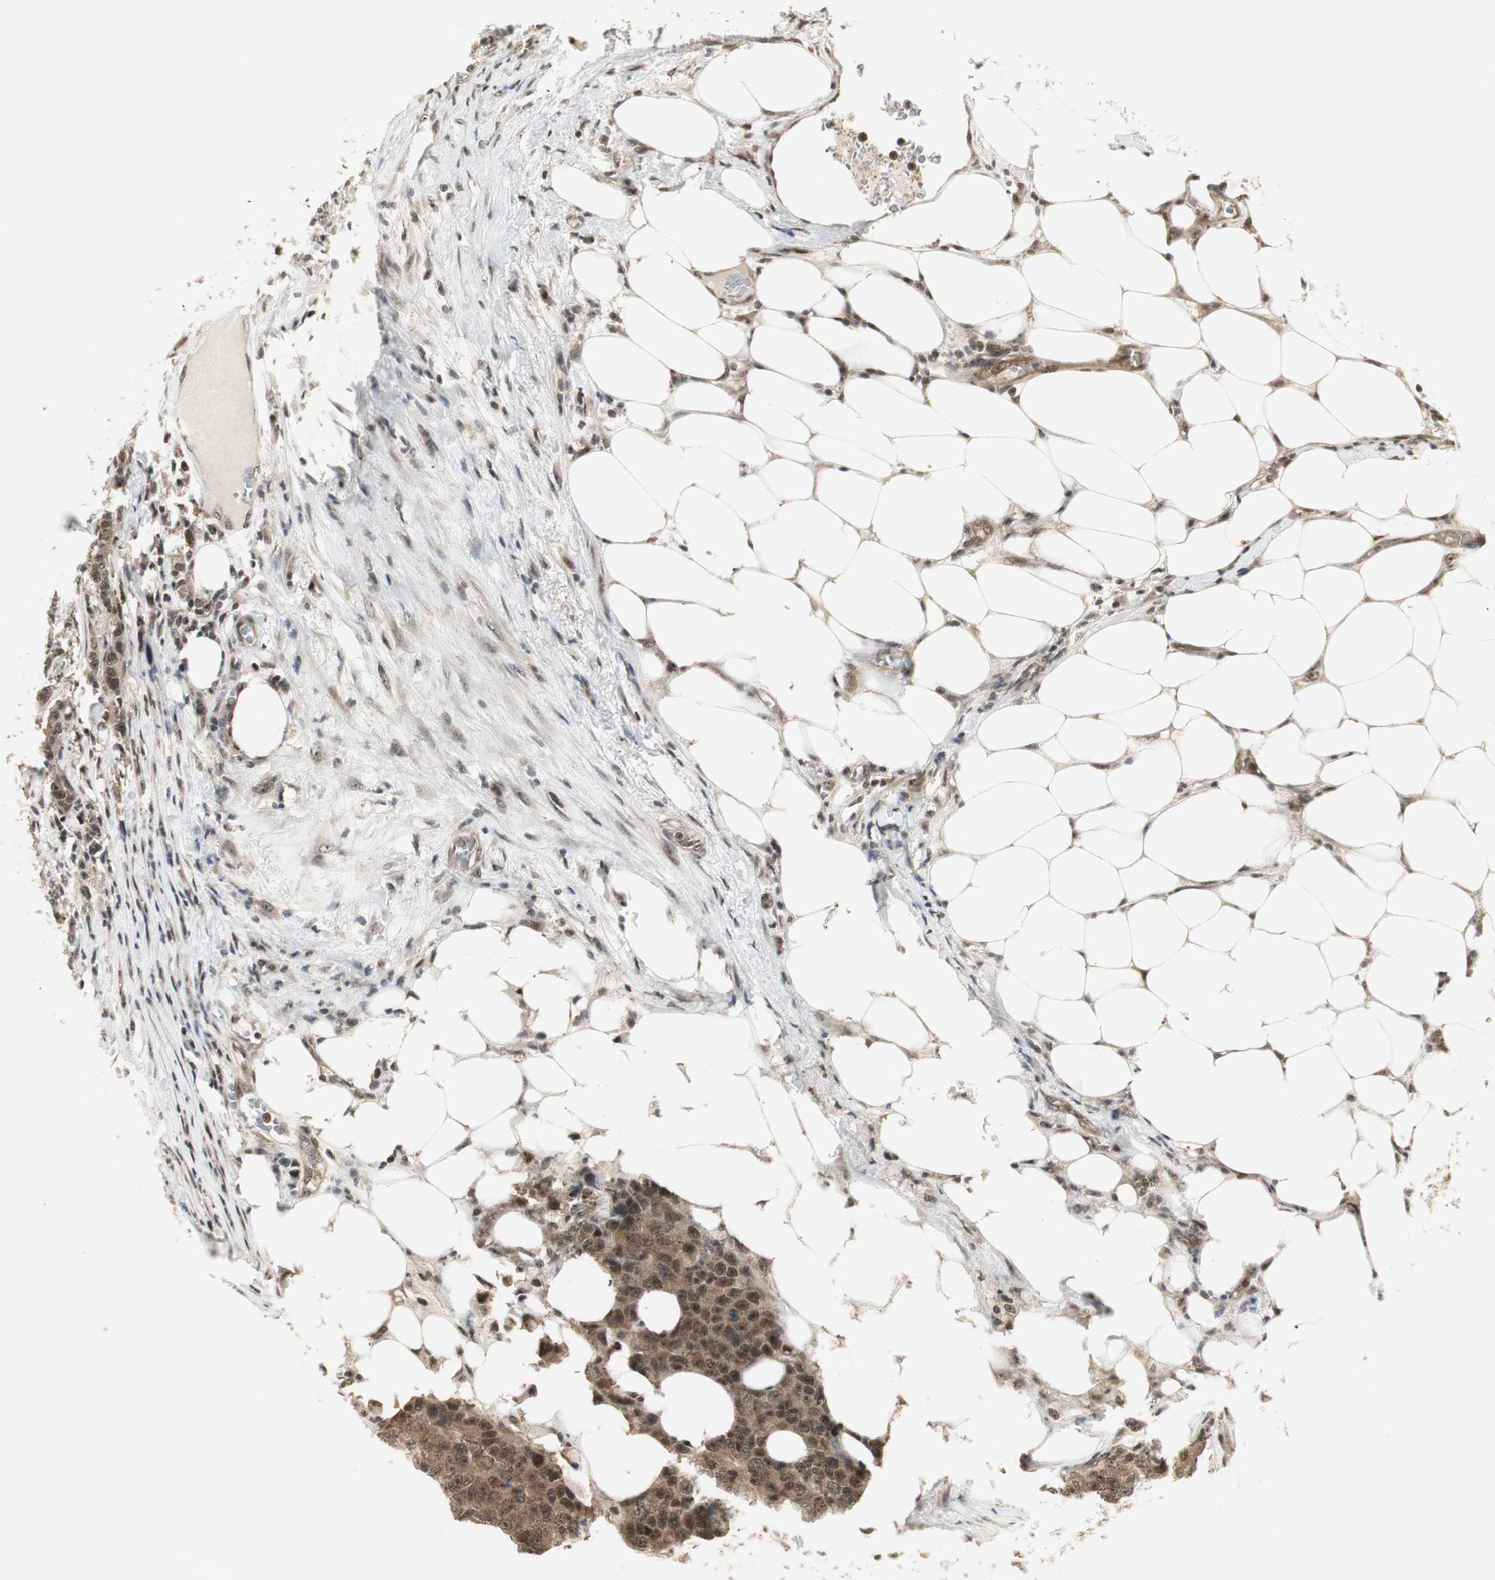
{"staining": {"intensity": "moderate", "quantity": ">75%", "location": "cytoplasmic/membranous,nuclear"}, "tissue": "colorectal cancer", "cell_type": "Tumor cells", "image_type": "cancer", "snomed": [{"axis": "morphology", "description": "Adenocarcinoma, NOS"}, {"axis": "topography", "description": "Colon"}], "caption": "The micrograph exhibits a brown stain indicating the presence of a protein in the cytoplasmic/membranous and nuclear of tumor cells in colorectal adenocarcinoma. The protein is shown in brown color, while the nuclei are stained blue.", "gene": "CSNK2B", "patient": {"sex": "female", "age": 86}}